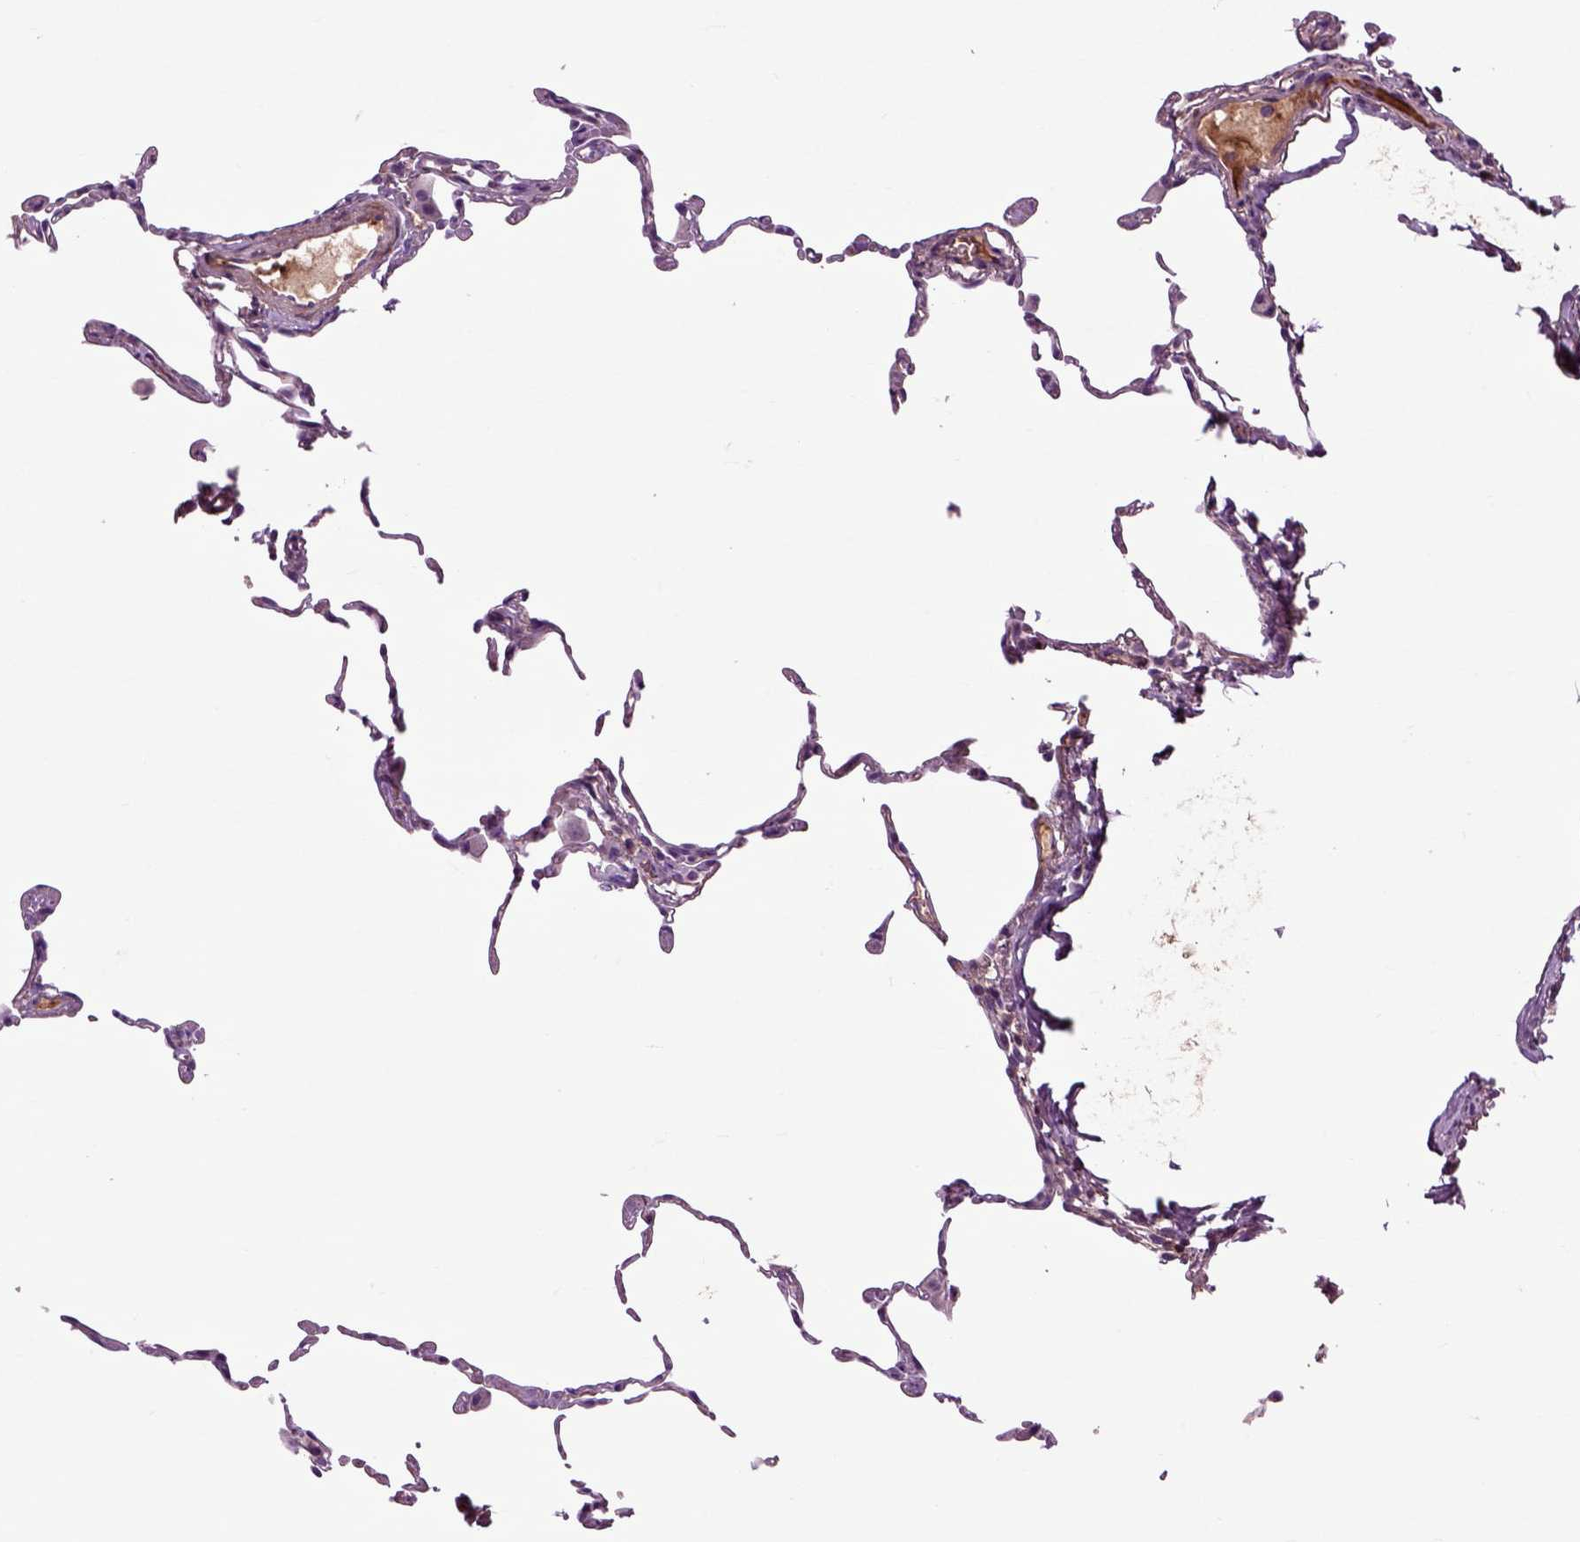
{"staining": {"intensity": "negative", "quantity": "none", "location": "none"}, "tissue": "lung", "cell_type": "Alveolar cells", "image_type": "normal", "snomed": [{"axis": "morphology", "description": "Normal tissue, NOS"}, {"axis": "topography", "description": "Lung"}], "caption": "Immunohistochemistry (IHC) photomicrograph of unremarkable lung: human lung stained with DAB (3,3'-diaminobenzidine) reveals no significant protein expression in alveolar cells. The staining is performed using DAB brown chromogen with nuclei counter-stained in using hematoxylin.", "gene": "SPON1", "patient": {"sex": "female", "age": 57}}